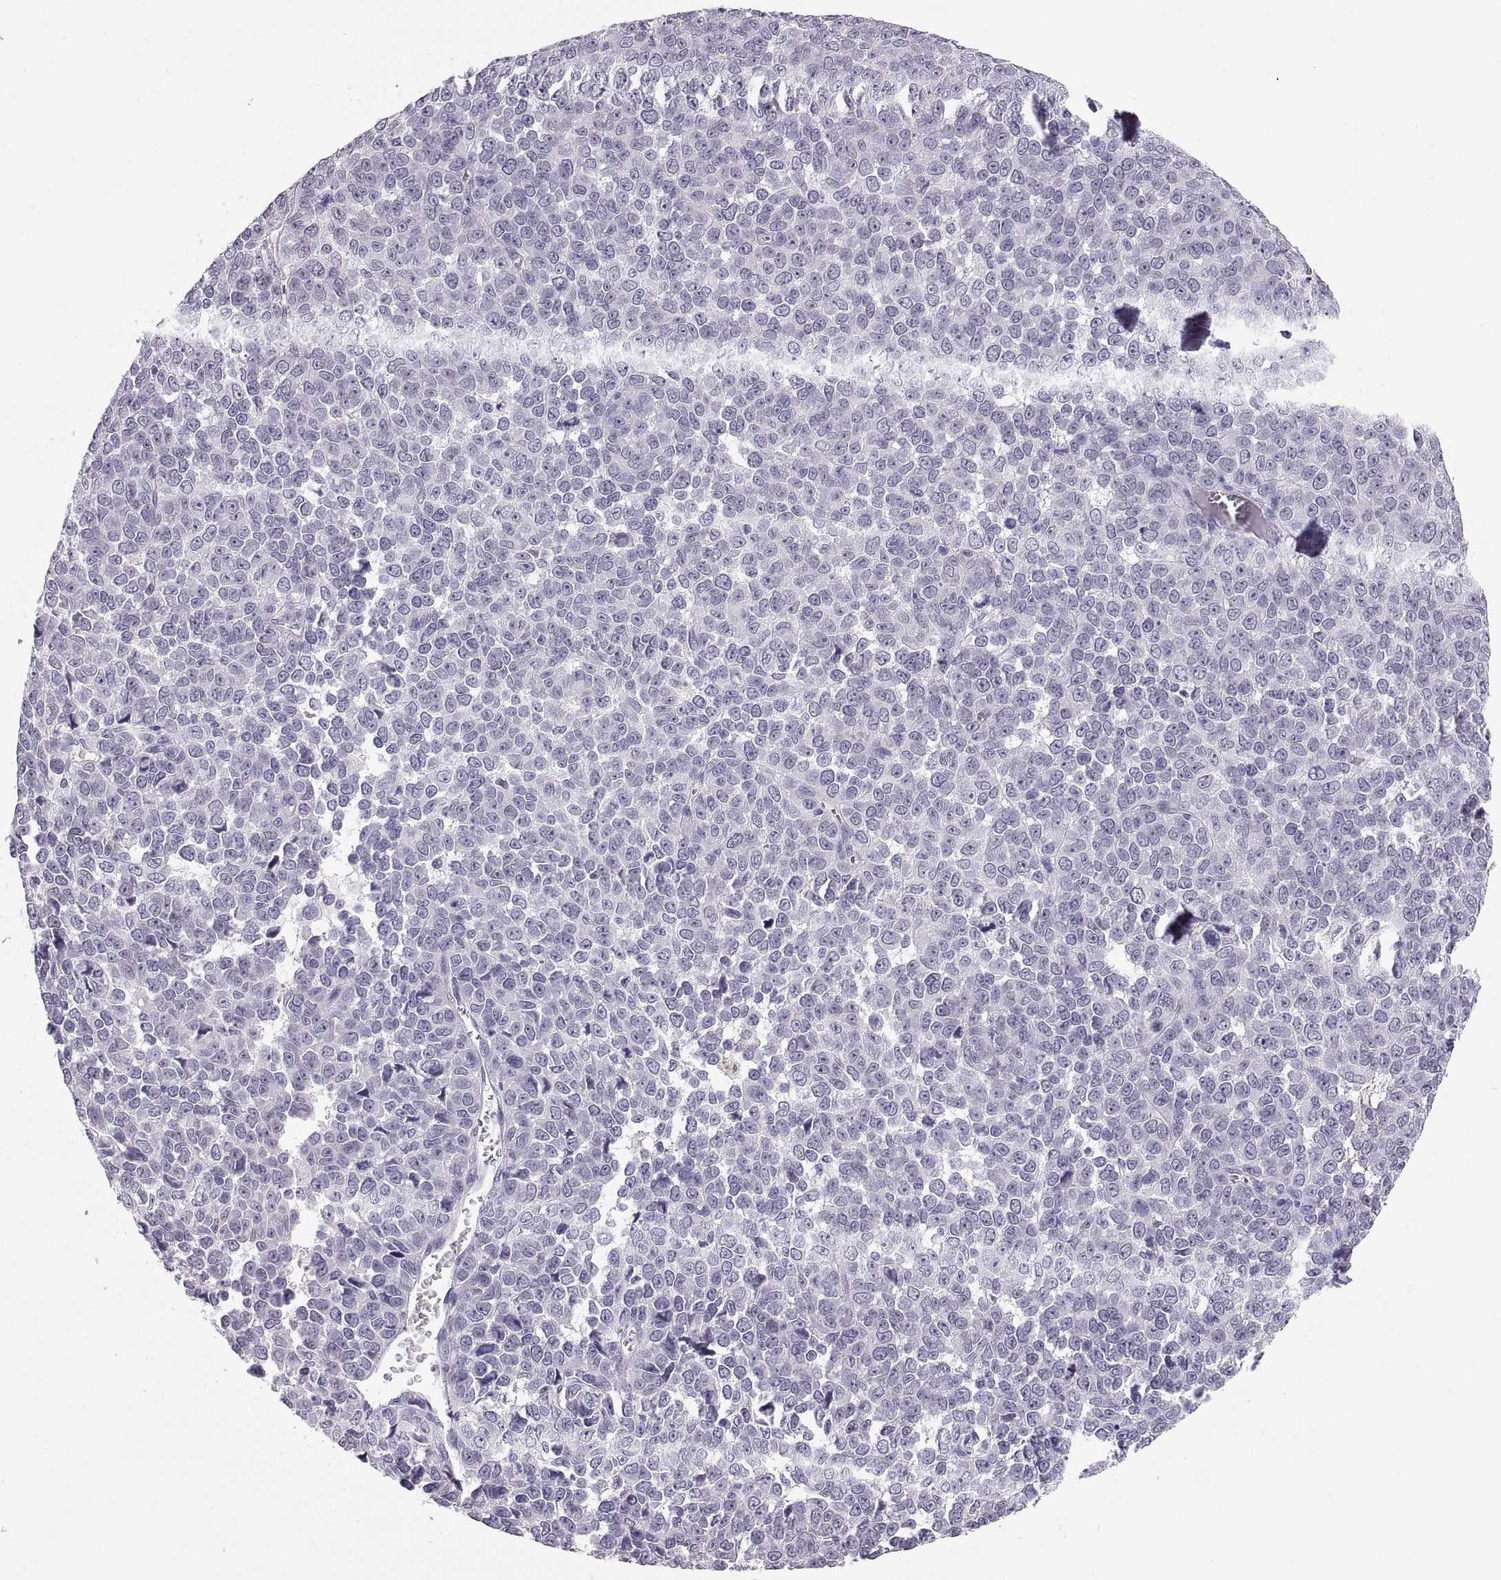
{"staining": {"intensity": "negative", "quantity": "none", "location": "none"}, "tissue": "melanoma", "cell_type": "Tumor cells", "image_type": "cancer", "snomed": [{"axis": "morphology", "description": "Malignant melanoma, NOS"}, {"axis": "topography", "description": "Skin"}], "caption": "A micrograph of malignant melanoma stained for a protein demonstrates no brown staining in tumor cells. The staining is performed using DAB brown chromogen with nuclei counter-stained in using hematoxylin.", "gene": "QRICH2", "patient": {"sex": "female", "age": 95}}